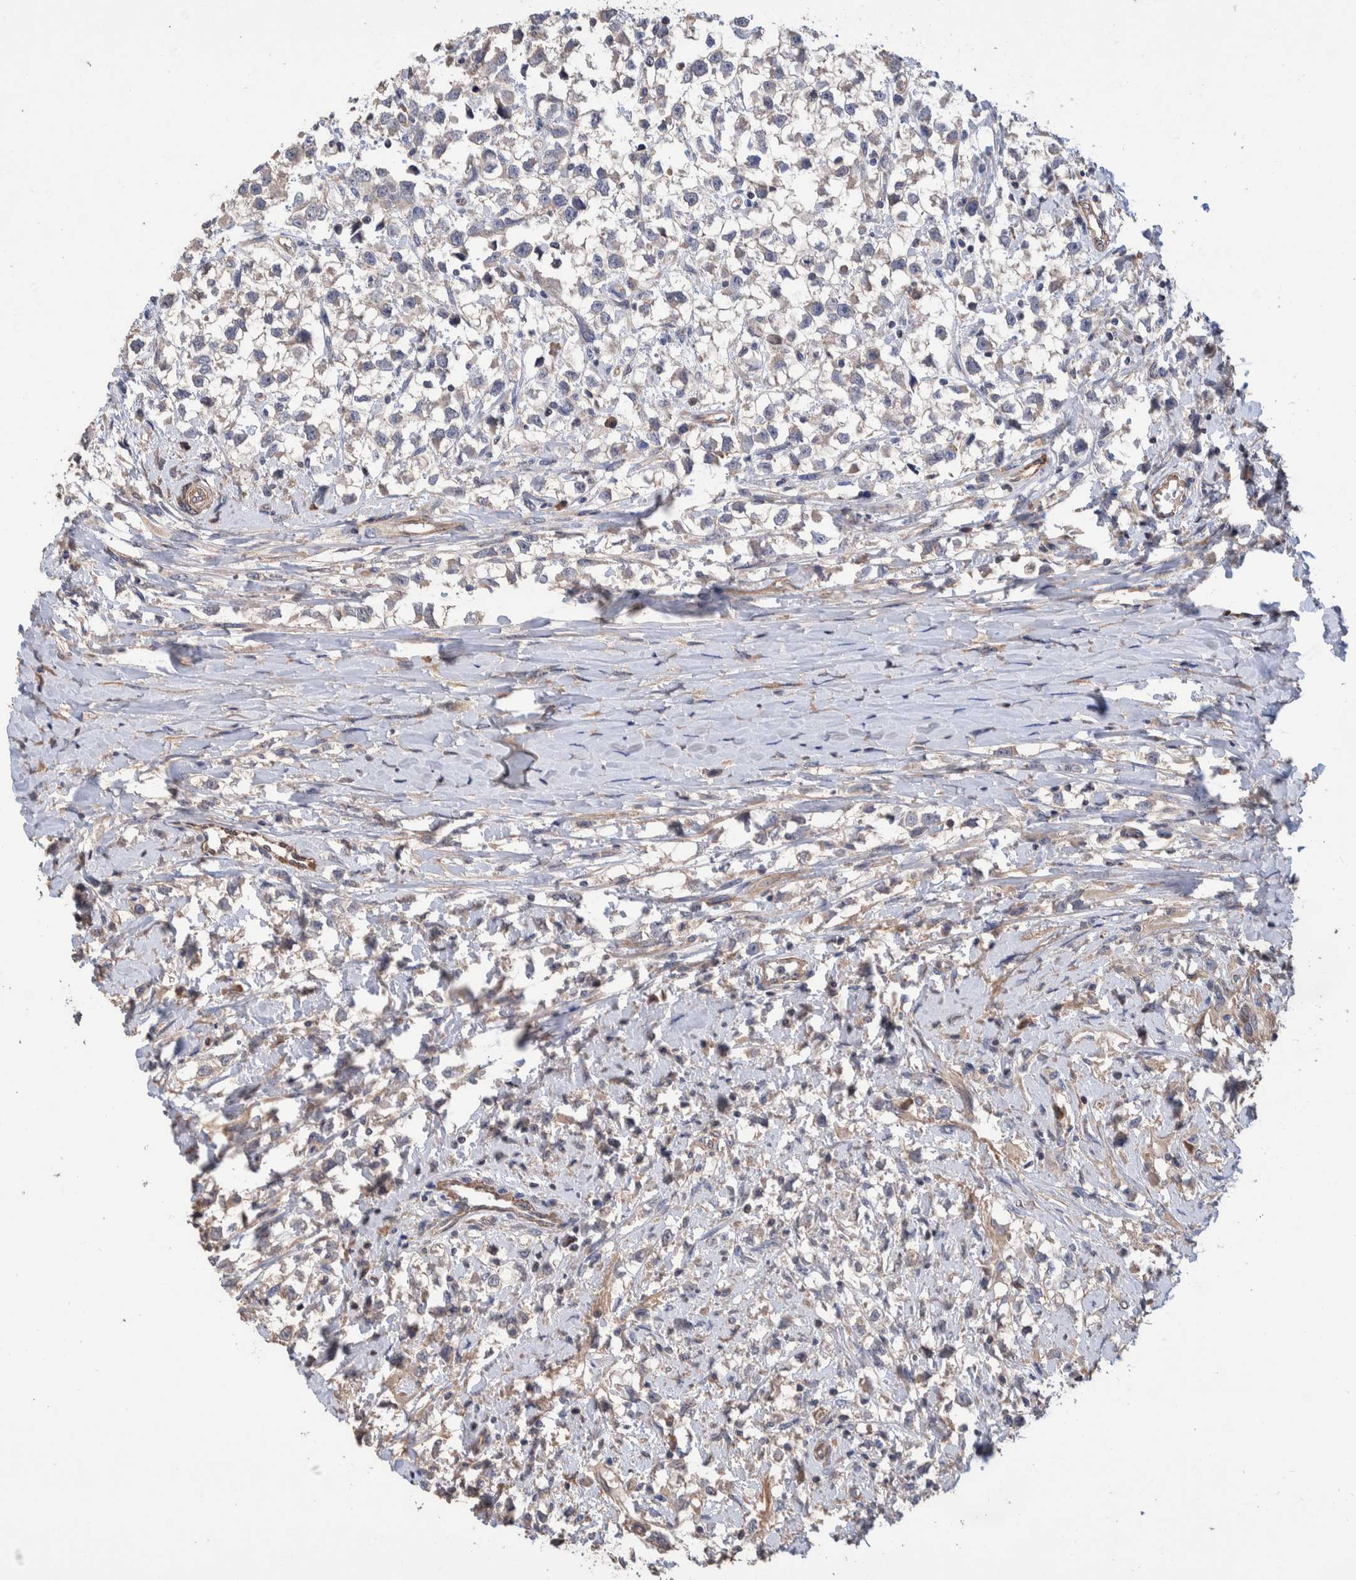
{"staining": {"intensity": "negative", "quantity": "none", "location": "none"}, "tissue": "testis cancer", "cell_type": "Tumor cells", "image_type": "cancer", "snomed": [{"axis": "morphology", "description": "Seminoma, NOS"}, {"axis": "morphology", "description": "Carcinoma, Embryonal, NOS"}, {"axis": "topography", "description": "Testis"}], "caption": "An image of testis seminoma stained for a protein displays no brown staining in tumor cells. The staining is performed using DAB (3,3'-diaminobenzidine) brown chromogen with nuclei counter-stained in using hematoxylin.", "gene": "SLC45A4", "patient": {"sex": "male", "age": 51}}